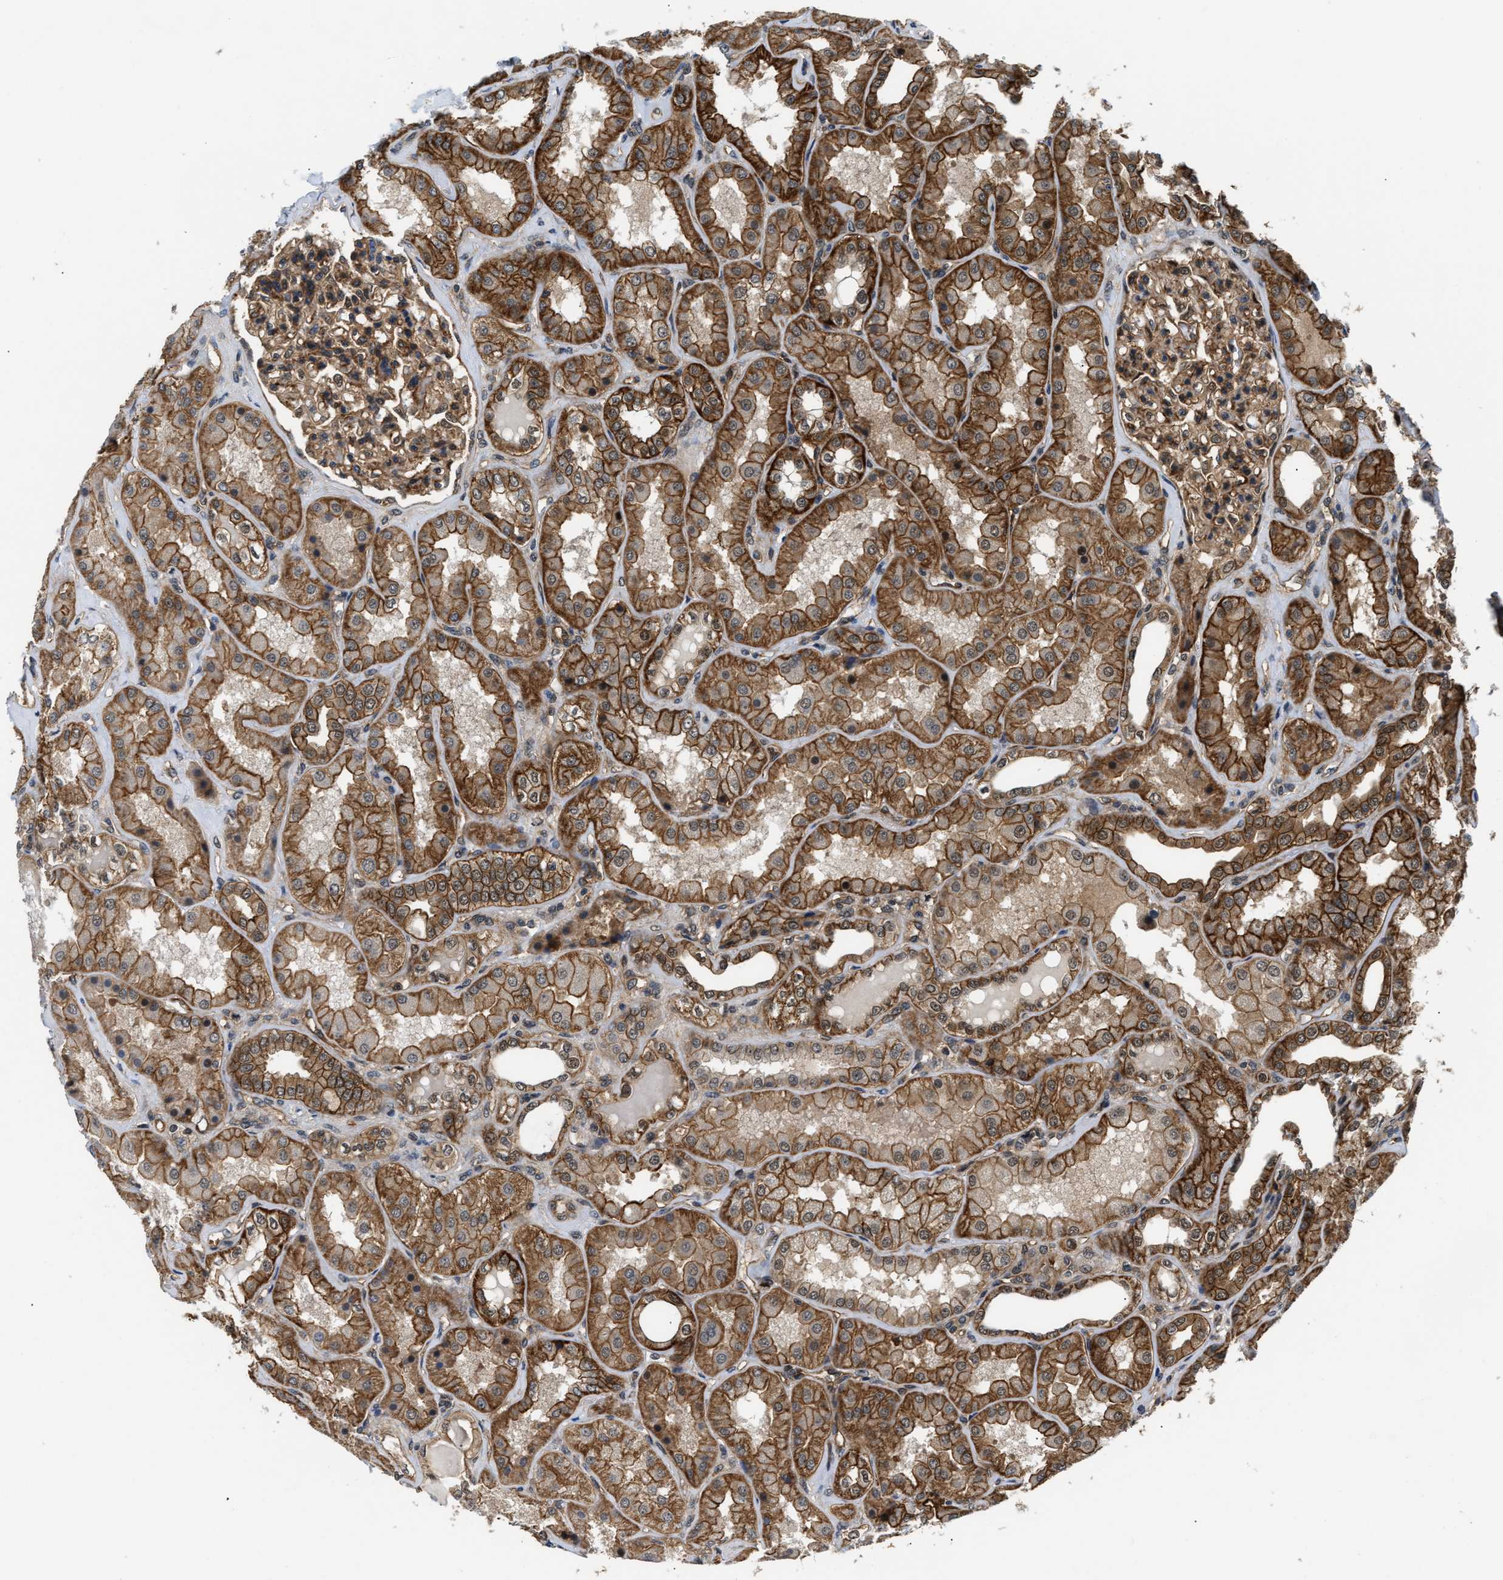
{"staining": {"intensity": "moderate", "quantity": ">75%", "location": "cytoplasmic/membranous"}, "tissue": "kidney", "cell_type": "Cells in glomeruli", "image_type": "normal", "snomed": [{"axis": "morphology", "description": "Normal tissue, NOS"}, {"axis": "topography", "description": "Kidney"}], "caption": "Moderate cytoplasmic/membranous expression is appreciated in approximately >75% of cells in glomeruli in unremarkable kidney.", "gene": "COPS2", "patient": {"sex": "female", "age": 56}}